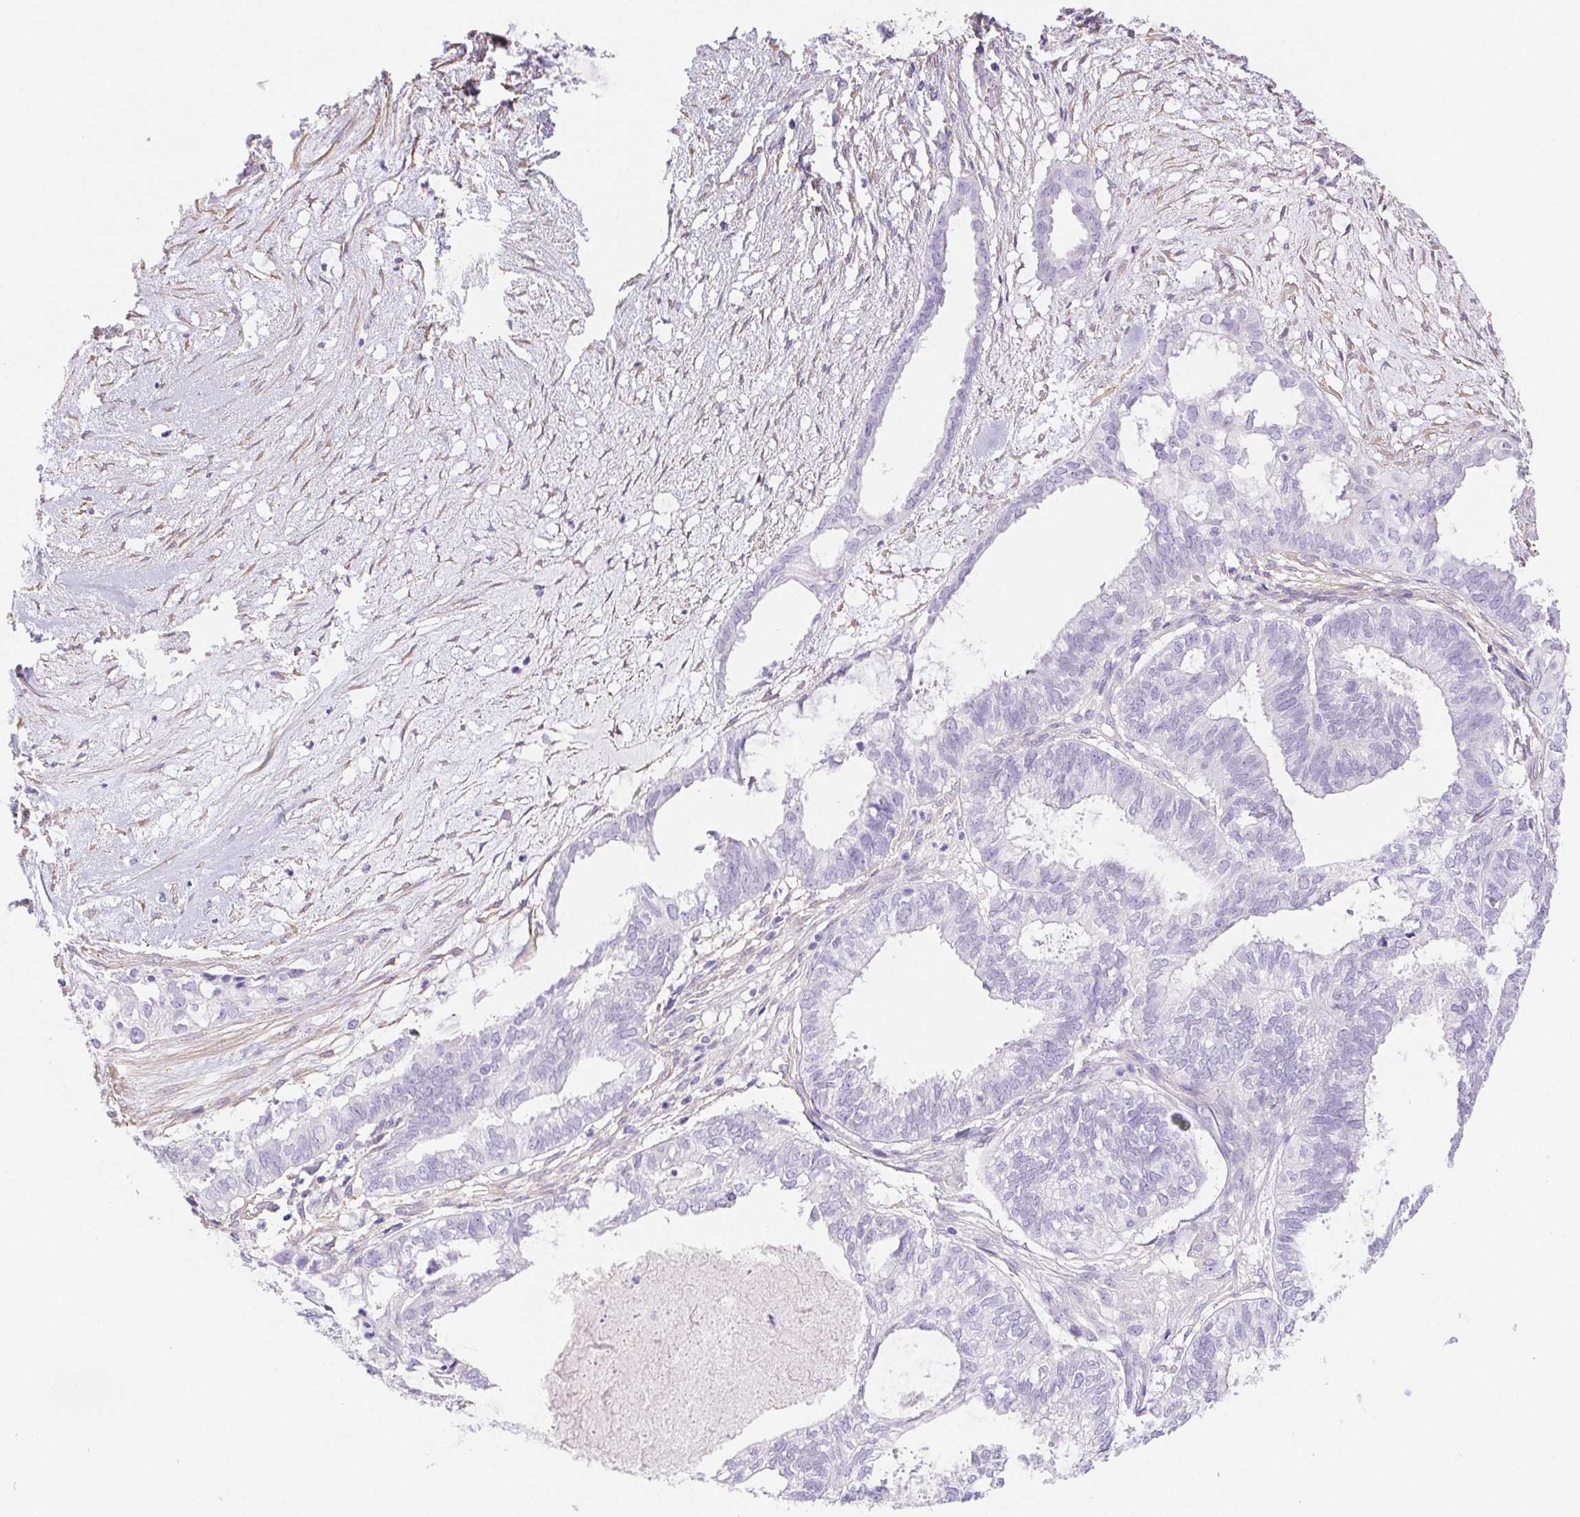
{"staining": {"intensity": "negative", "quantity": "none", "location": "none"}, "tissue": "ovarian cancer", "cell_type": "Tumor cells", "image_type": "cancer", "snomed": [{"axis": "morphology", "description": "Carcinoma, endometroid"}, {"axis": "topography", "description": "Ovary"}], "caption": "Immunohistochemistry (IHC) micrograph of neoplastic tissue: human ovarian cancer stained with DAB (3,3'-diaminobenzidine) exhibits no significant protein staining in tumor cells.", "gene": "PNLIP", "patient": {"sex": "female", "age": 64}}